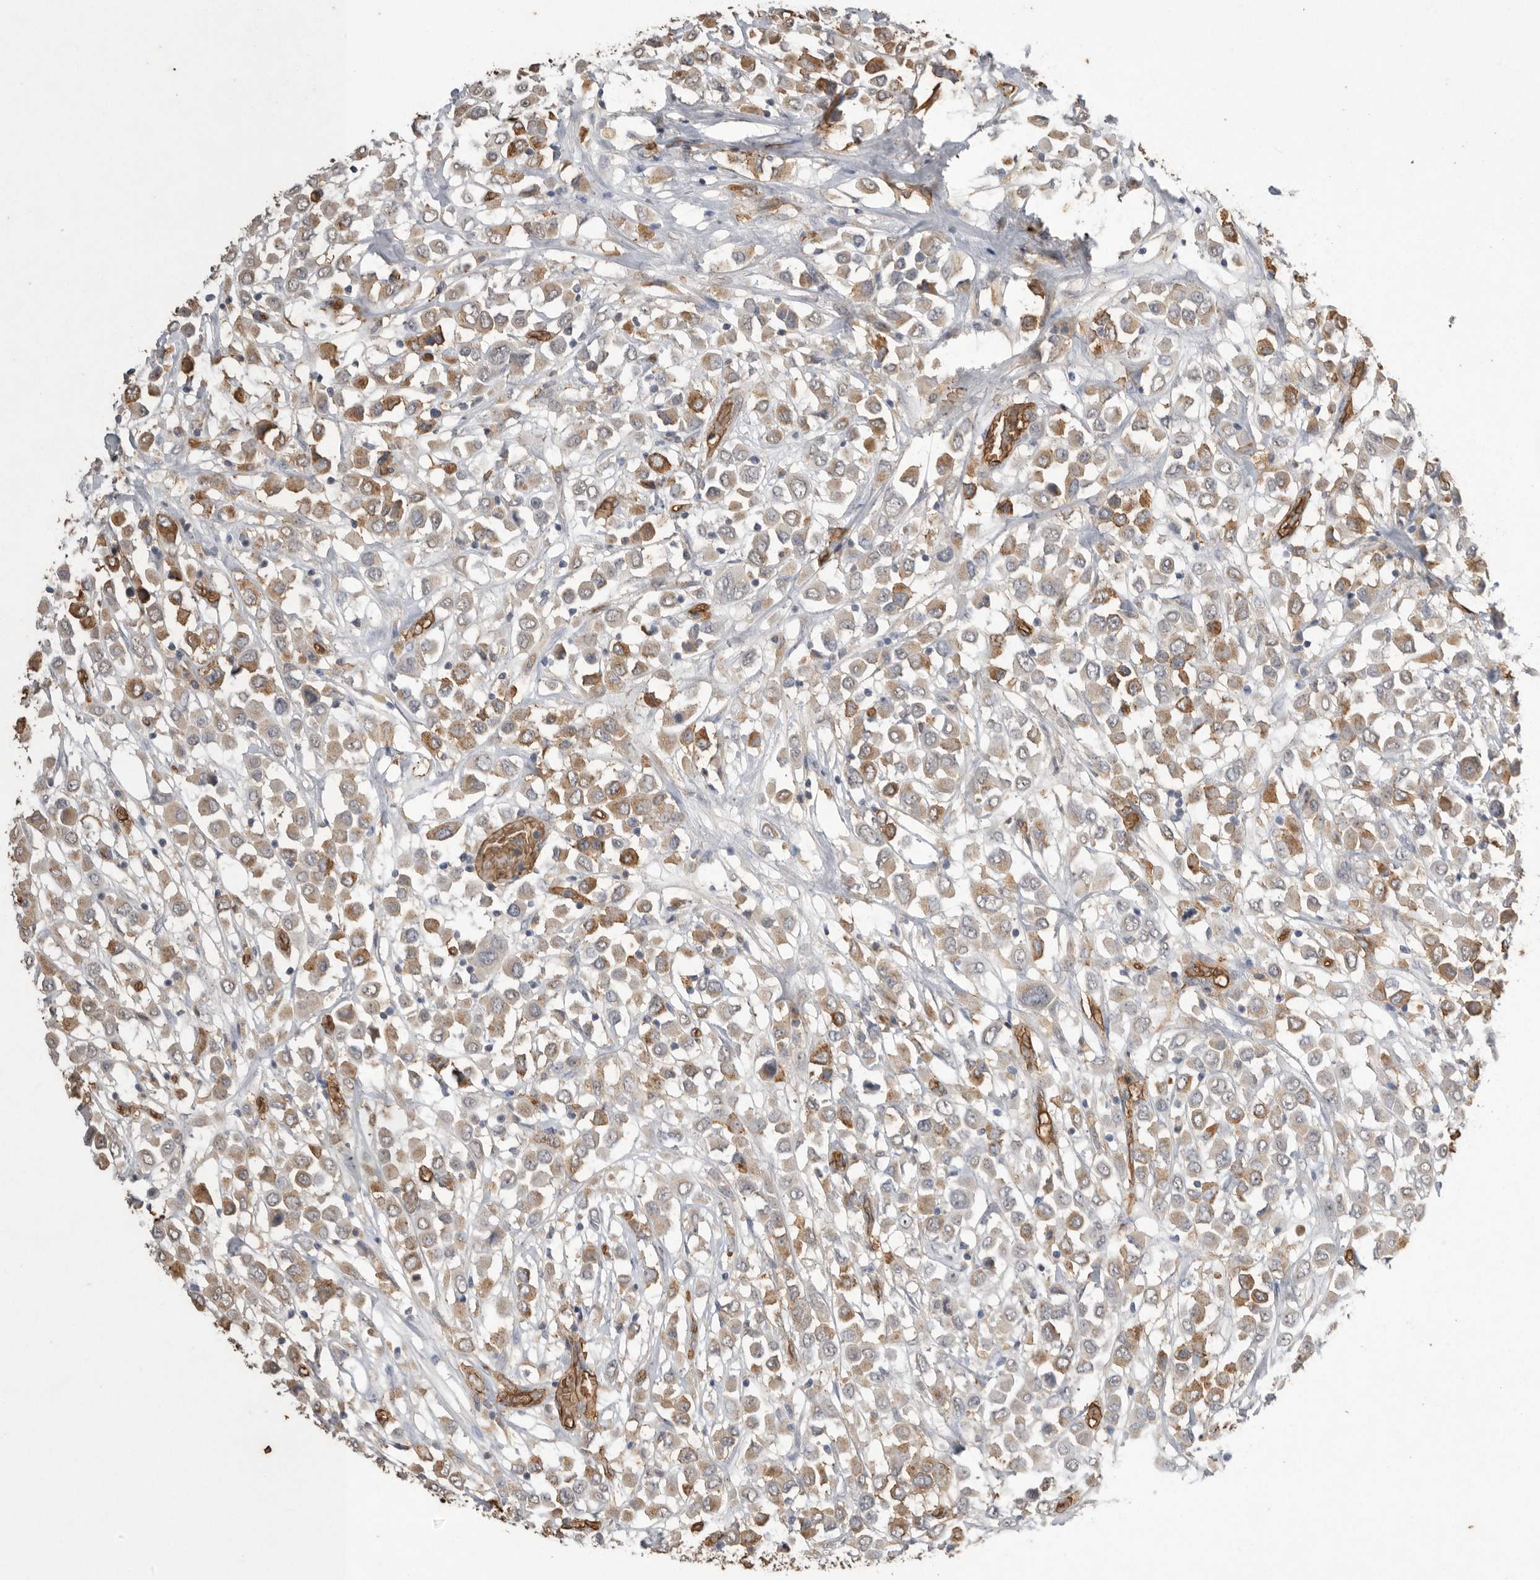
{"staining": {"intensity": "moderate", "quantity": ">75%", "location": "cytoplasmic/membranous"}, "tissue": "breast cancer", "cell_type": "Tumor cells", "image_type": "cancer", "snomed": [{"axis": "morphology", "description": "Duct carcinoma"}, {"axis": "topography", "description": "Breast"}], "caption": "Moderate cytoplasmic/membranous protein staining is present in about >75% of tumor cells in breast invasive ductal carcinoma.", "gene": "IL27", "patient": {"sex": "female", "age": 61}}